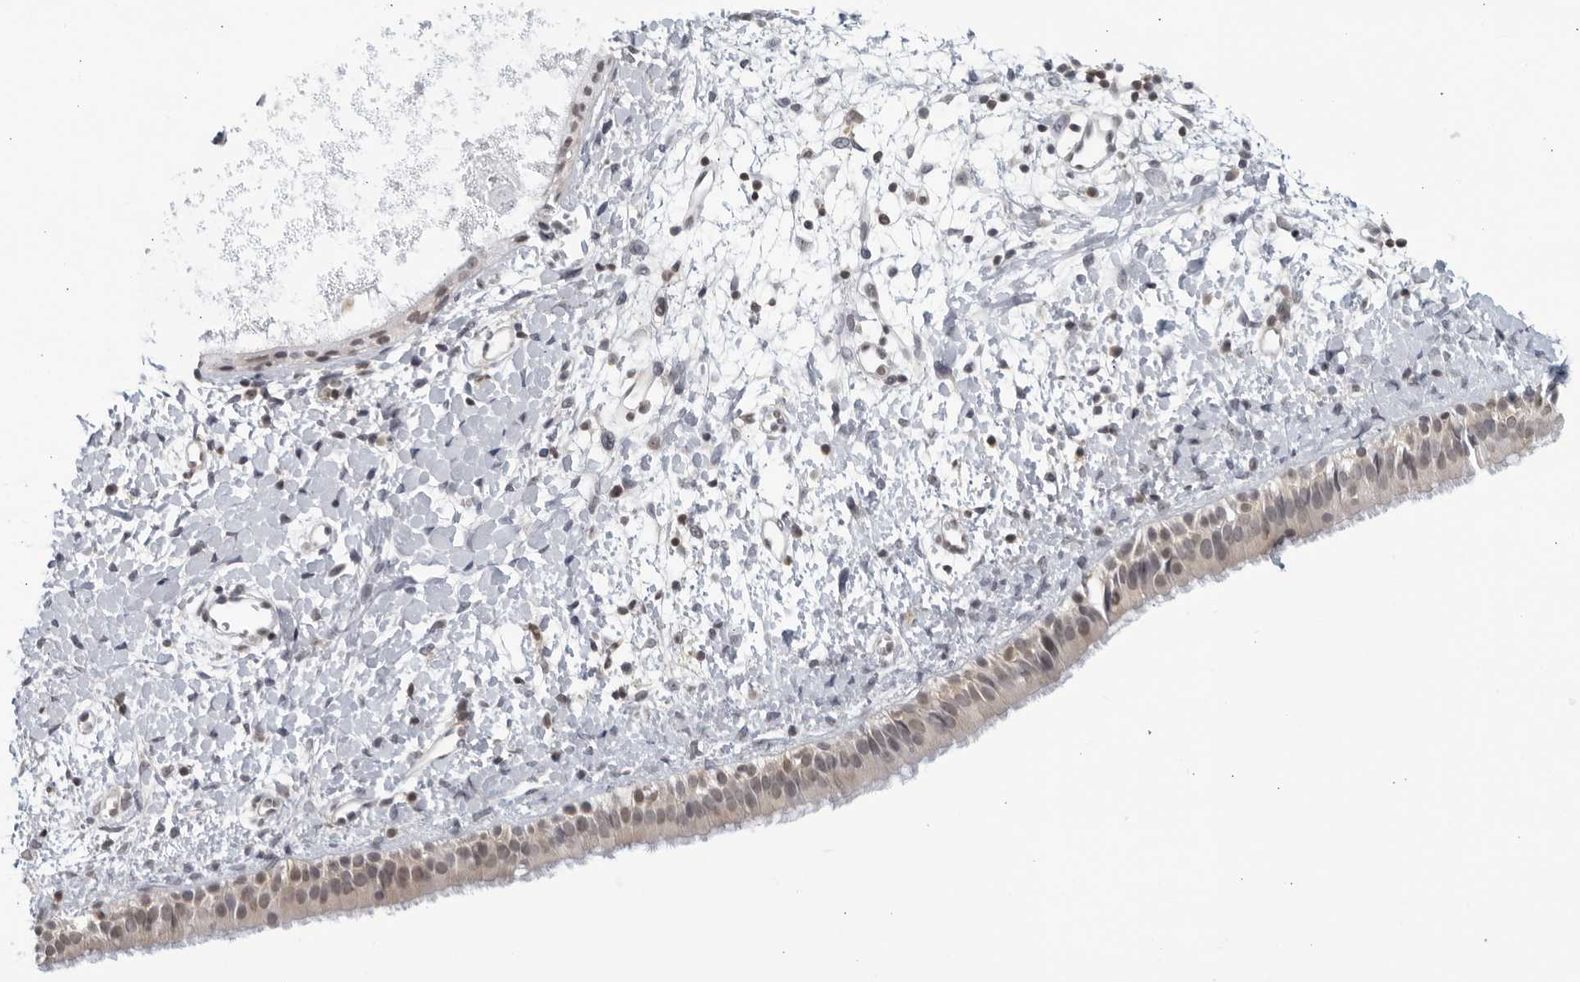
{"staining": {"intensity": "moderate", "quantity": "<25%", "location": "nuclear"}, "tissue": "nasopharynx", "cell_type": "Respiratory epithelial cells", "image_type": "normal", "snomed": [{"axis": "morphology", "description": "Normal tissue, NOS"}, {"axis": "topography", "description": "Nasopharynx"}], "caption": "Nasopharynx stained for a protein (brown) shows moderate nuclear positive positivity in approximately <25% of respiratory epithelial cells.", "gene": "CC2D1B", "patient": {"sex": "male", "age": 22}}